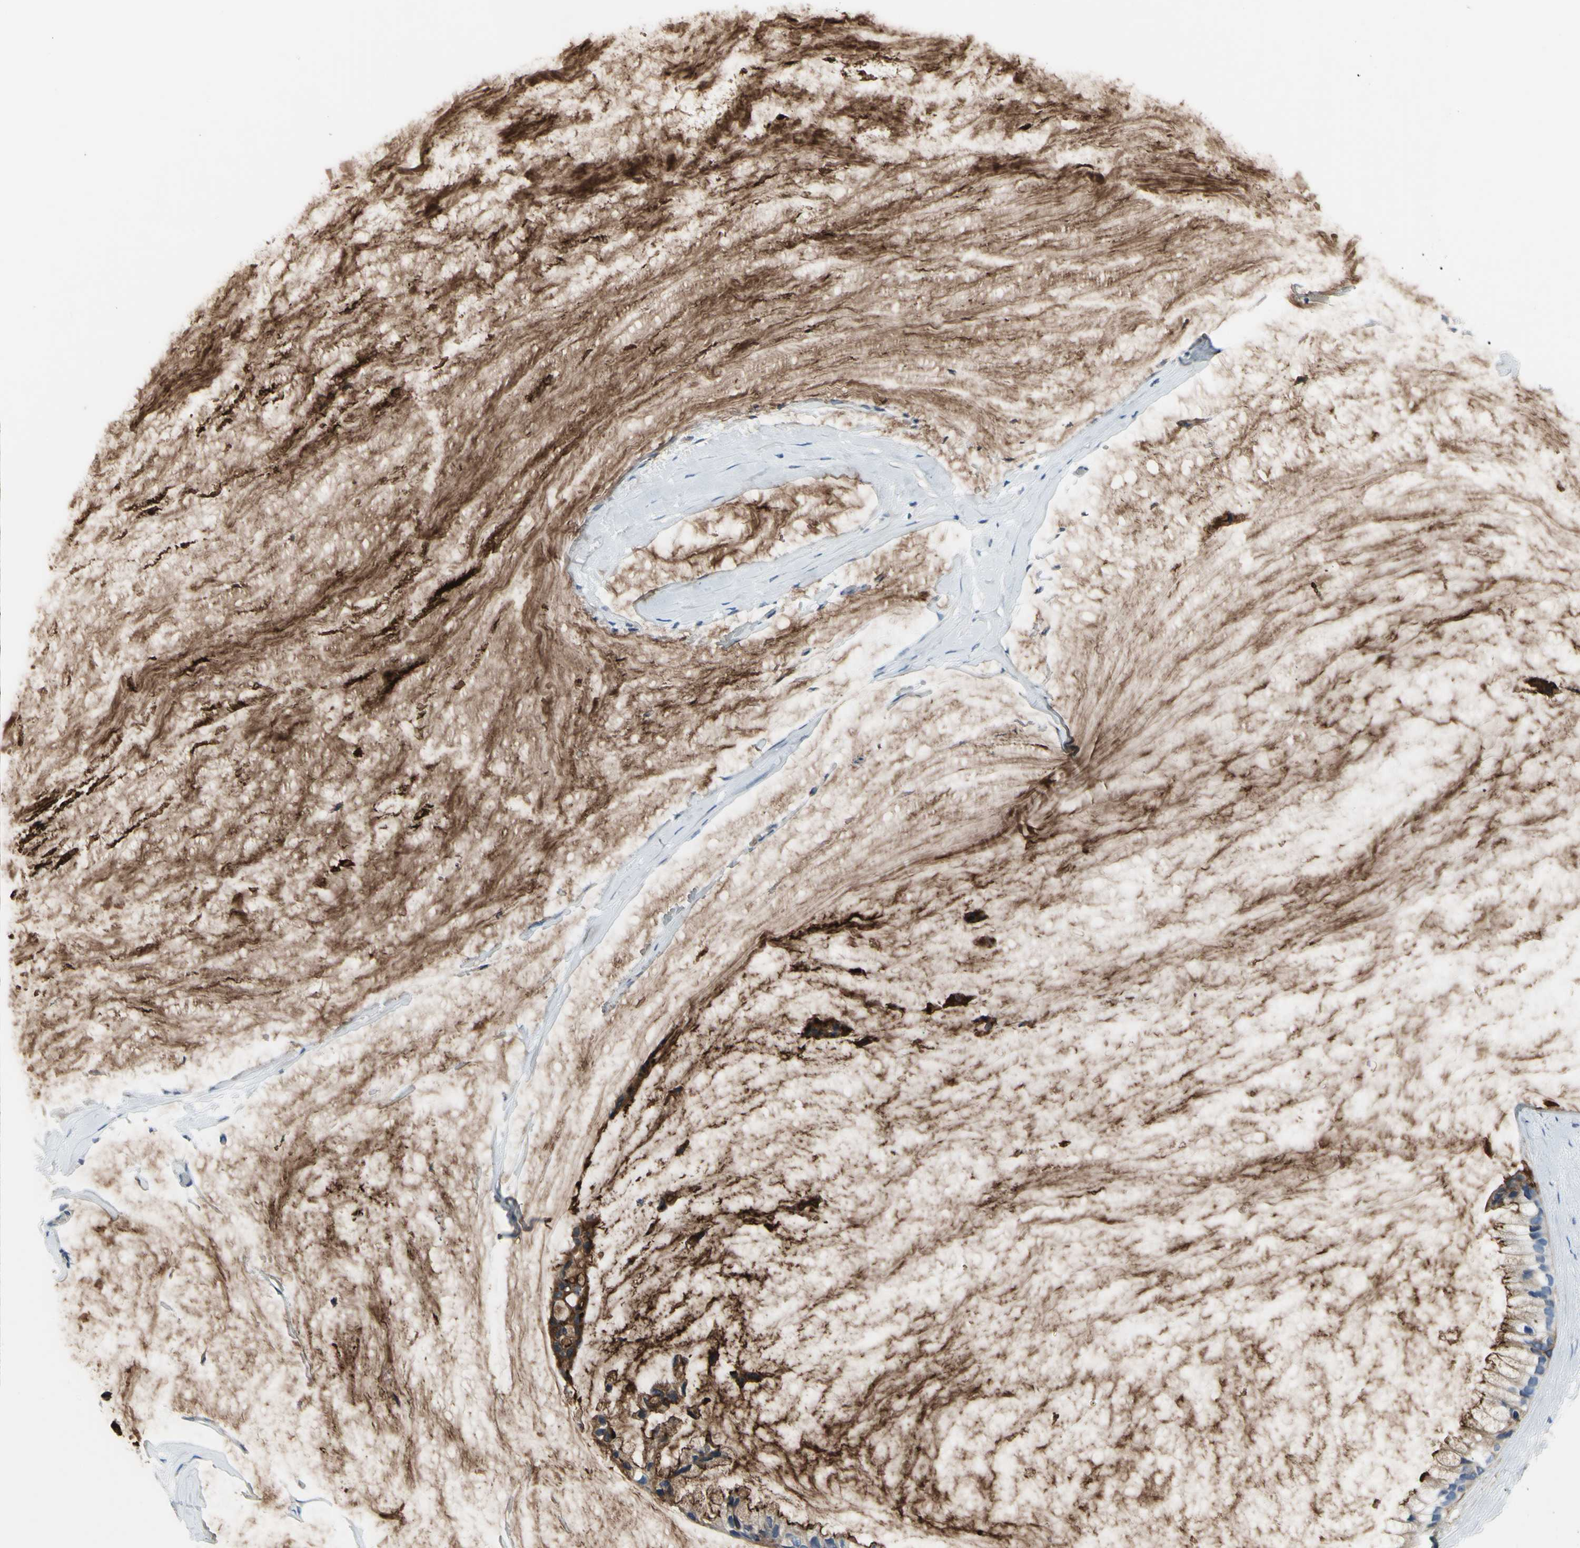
{"staining": {"intensity": "moderate", "quantity": ">75%", "location": "cytoplasmic/membranous"}, "tissue": "ovarian cancer", "cell_type": "Tumor cells", "image_type": "cancer", "snomed": [{"axis": "morphology", "description": "Cystadenocarcinoma, mucinous, NOS"}, {"axis": "topography", "description": "Ovary"}], "caption": "Tumor cells exhibit medium levels of moderate cytoplasmic/membranous expression in approximately >75% of cells in human ovarian cancer. Nuclei are stained in blue.", "gene": "MUC1", "patient": {"sex": "female", "age": 39}}